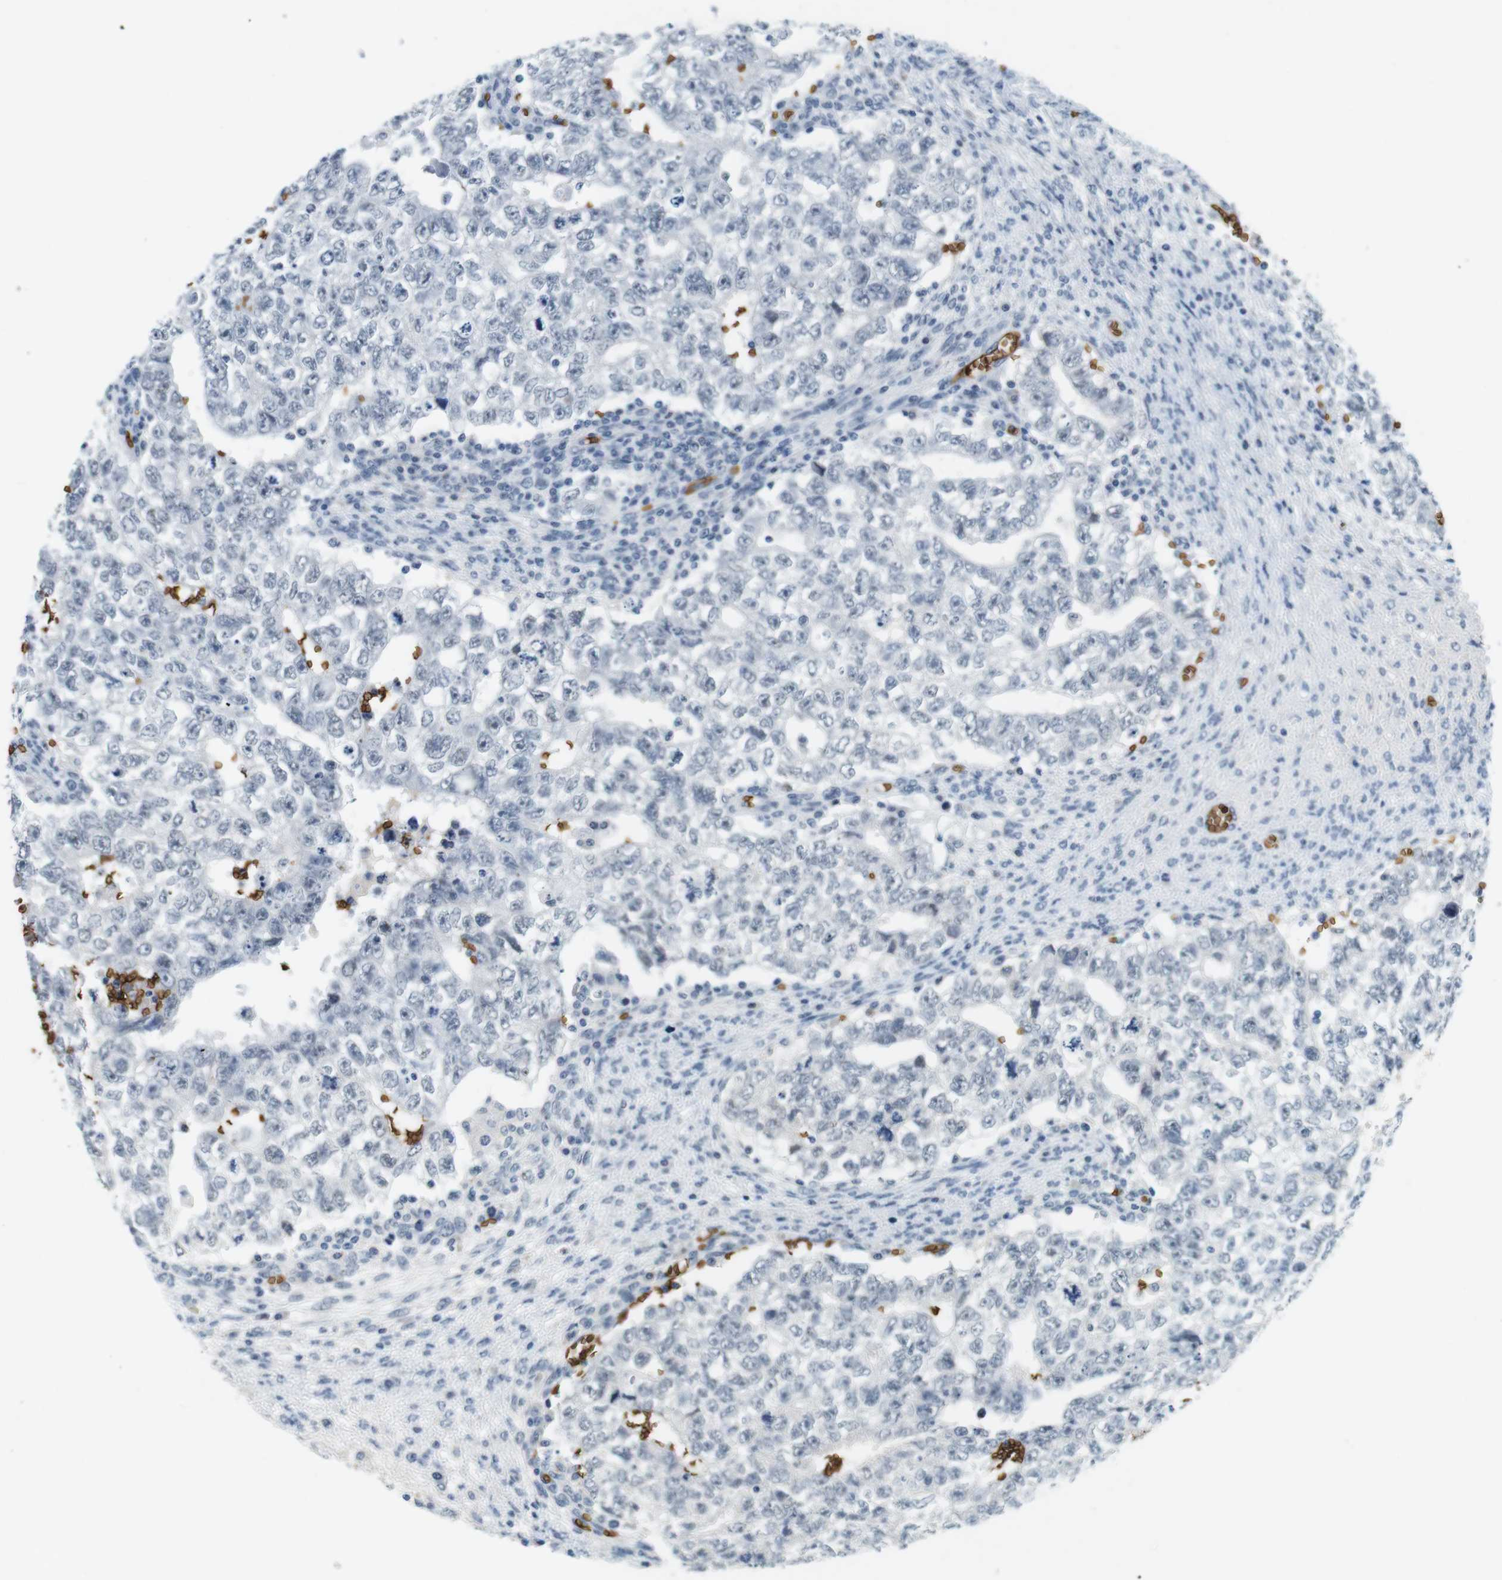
{"staining": {"intensity": "negative", "quantity": "none", "location": "none"}, "tissue": "testis cancer", "cell_type": "Tumor cells", "image_type": "cancer", "snomed": [{"axis": "morphology", "description": "Seminoma, NOS"}, {"axis": "morphology", "description": "Carcinoma, Embryonal, NOS"}, {"axis": "topography", "description": "Testis"}], "caption": "This is a micrograph of immunohistochemistry staining of testis cancer, which shows no staining in tumor cells.", "gene": "SLC4A1", "patient": {"sex": "male", "age": 38}}